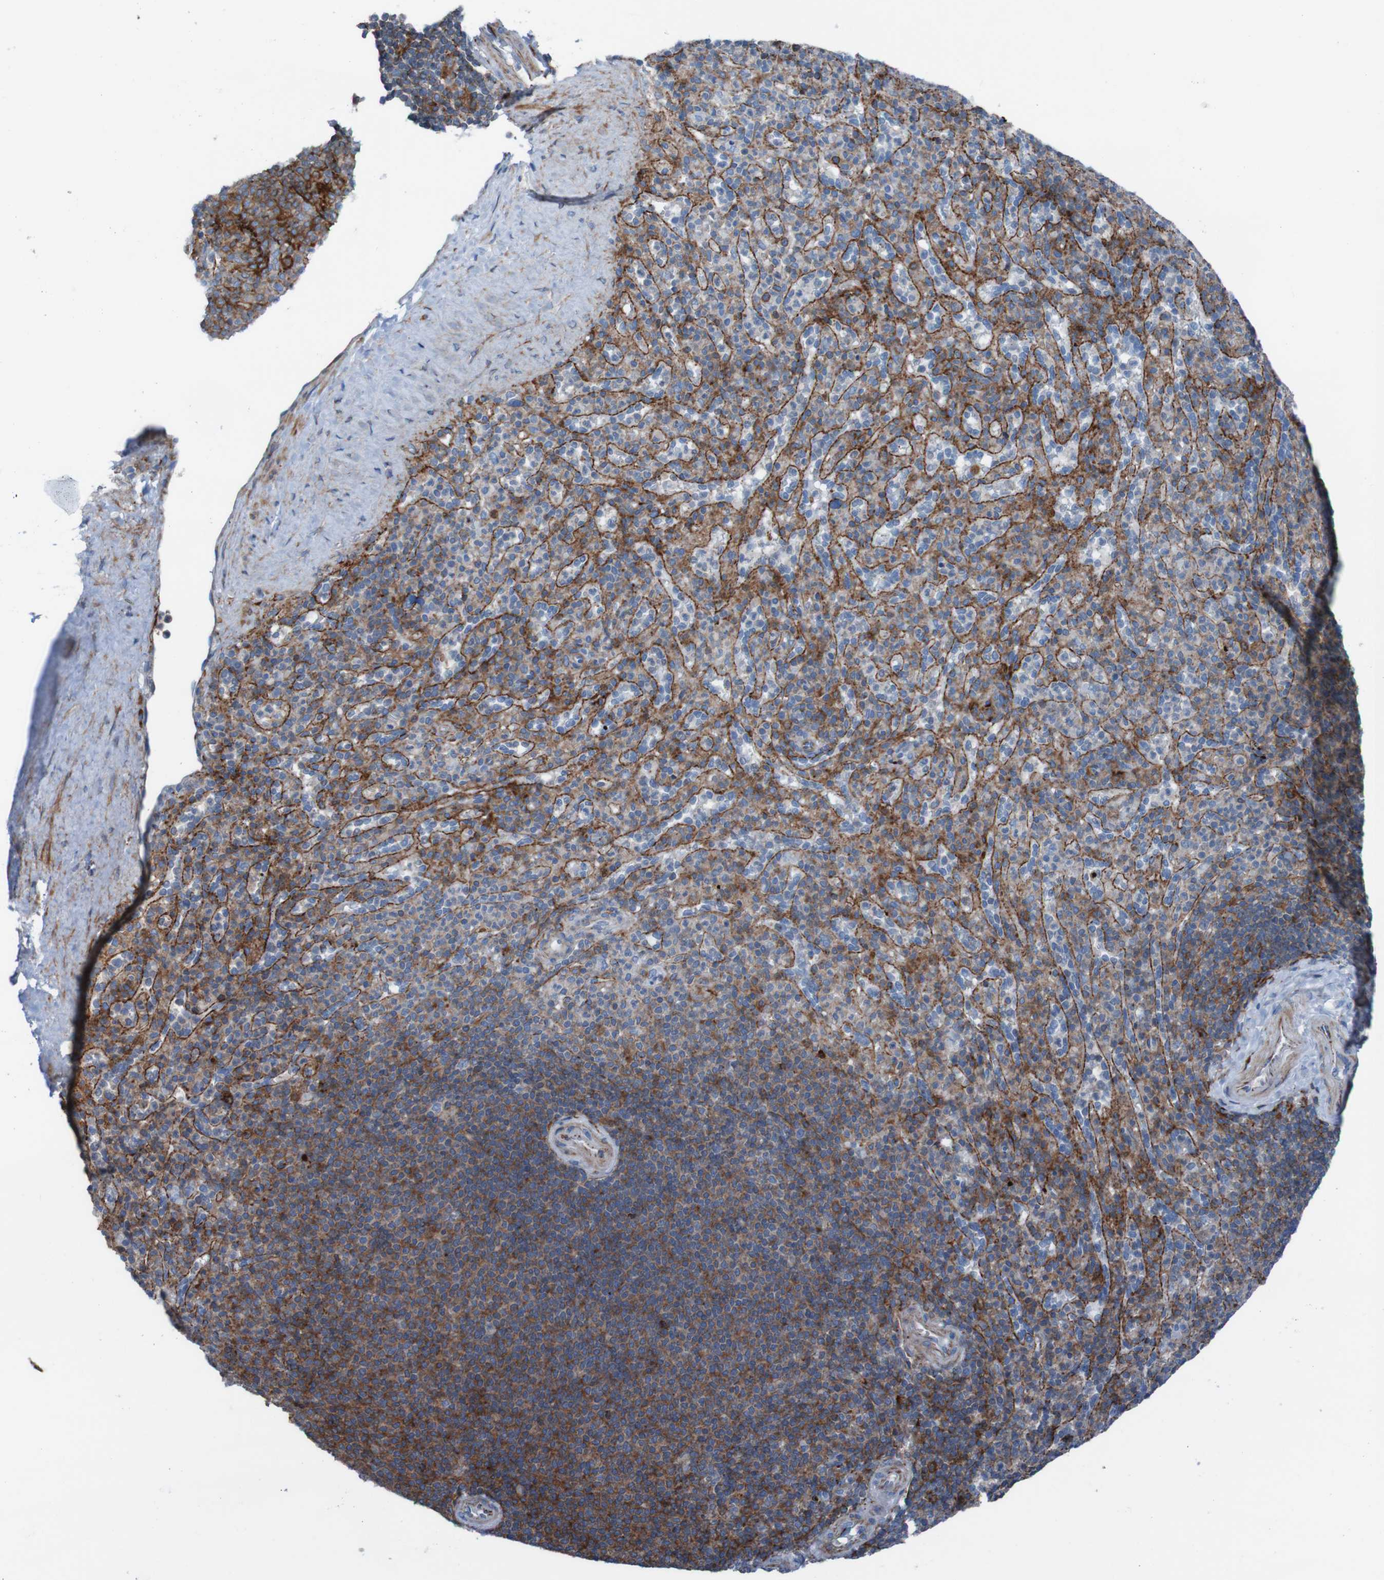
{"staining": {"intensity": "weak", "quantity": "25%-75%", "location": "cytoplasmic/membranous"}, "tissue": "spleen", "cell_type": "Cells in red pulp", "image_type": "normal", "snomed": [{"axis": "morphology", "description": "Normal tissue, NOS"}, {"axis": "topography", "description": "Spleen"}], "caption": "Immunohistochemical staining of normal spleen shows 25%-75% levels of weak cytoplasmic/membranous protein expression in about 25%-75% of cells in red pulp.", "gene": "RNF182", "patient": {"sex": "male", "age": 36}}